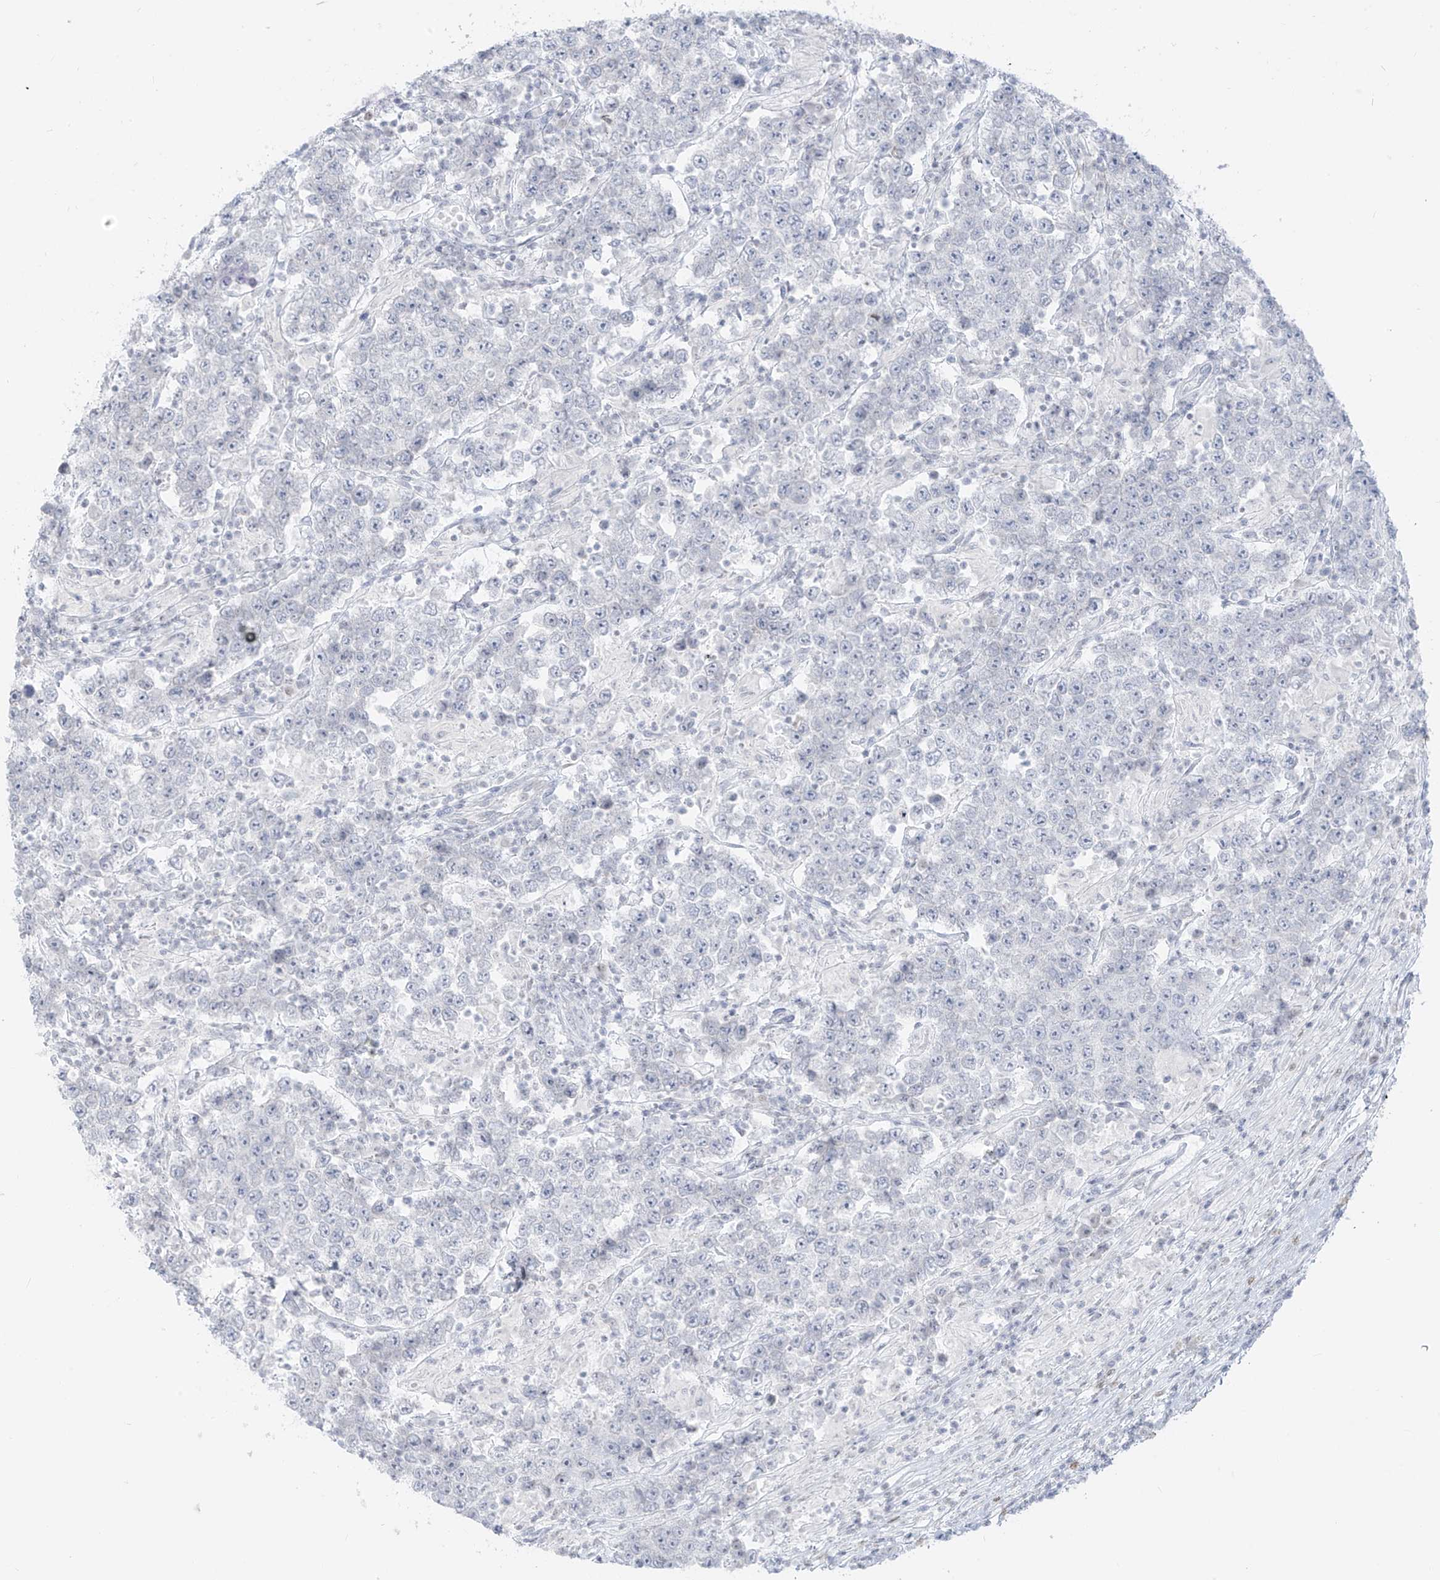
{"staining": {"intensity": "negative", "quantity": "none", "location": "none"}, "tissue": "testis cancer", "cell_type": "Tumor cells", "image_type": "cancer", "snomed": [{"axis": "morphology", "description": "Normal tissue, NOS"}, {"axis": "morphology", "description": "Urothelial carcinoma, High grade"}, {"axis": "morphology", "description": "Seminoma, NOS"}, {"axis": "morphology", "description": "Carcinoma, Embryonal, NOS"}, {"axis": "topography", "description": "Urinary bladder"}, {"axis": "topography", "description": "Testis"}], "caption": "This is a micrograph of IHC staining of seminoma (testis), which shows no staining in tumor cells.", "gene": "OSBPL7", "patient": {"sex": "male", "age": 41}}